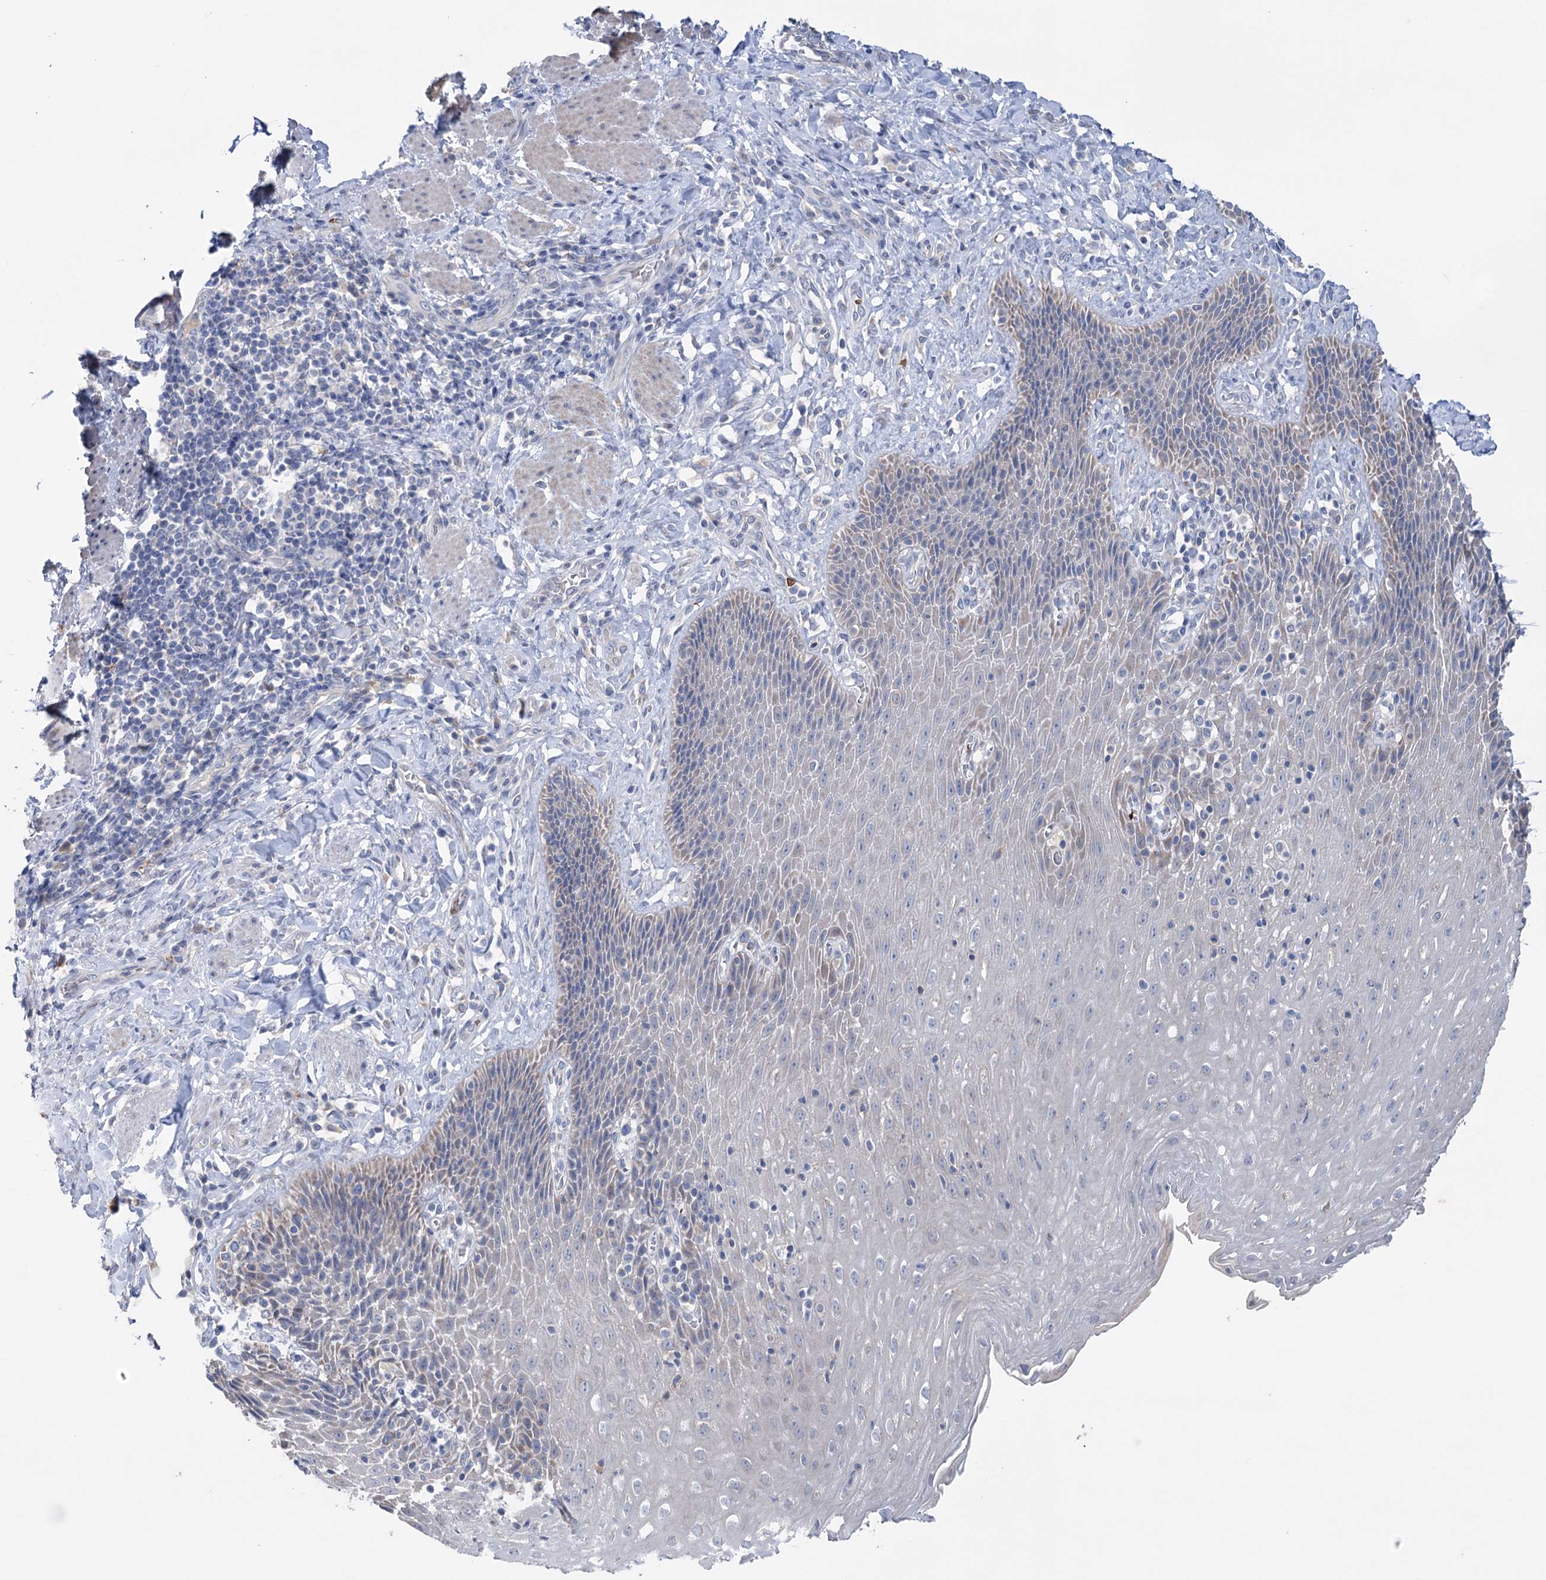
{"staining": {"intensity": "negative", "quantity": "none", "location": "none"}, "tissue": "esophagus", "cell_type": "Squamous epithelial cells", "image_type": "normal", "snomed": [{"axis": "morphology", "description": "Normal tissue, NOS"}, {"axis": "topography", "description": "Esophagus"}], "caption": "This is an IHC histopathology image of unremarkable human esophagus. There is no positivity in squamous epithelial cells.", "gene": "MTCH2", "patient": {"sex": "female", "age": 61}}